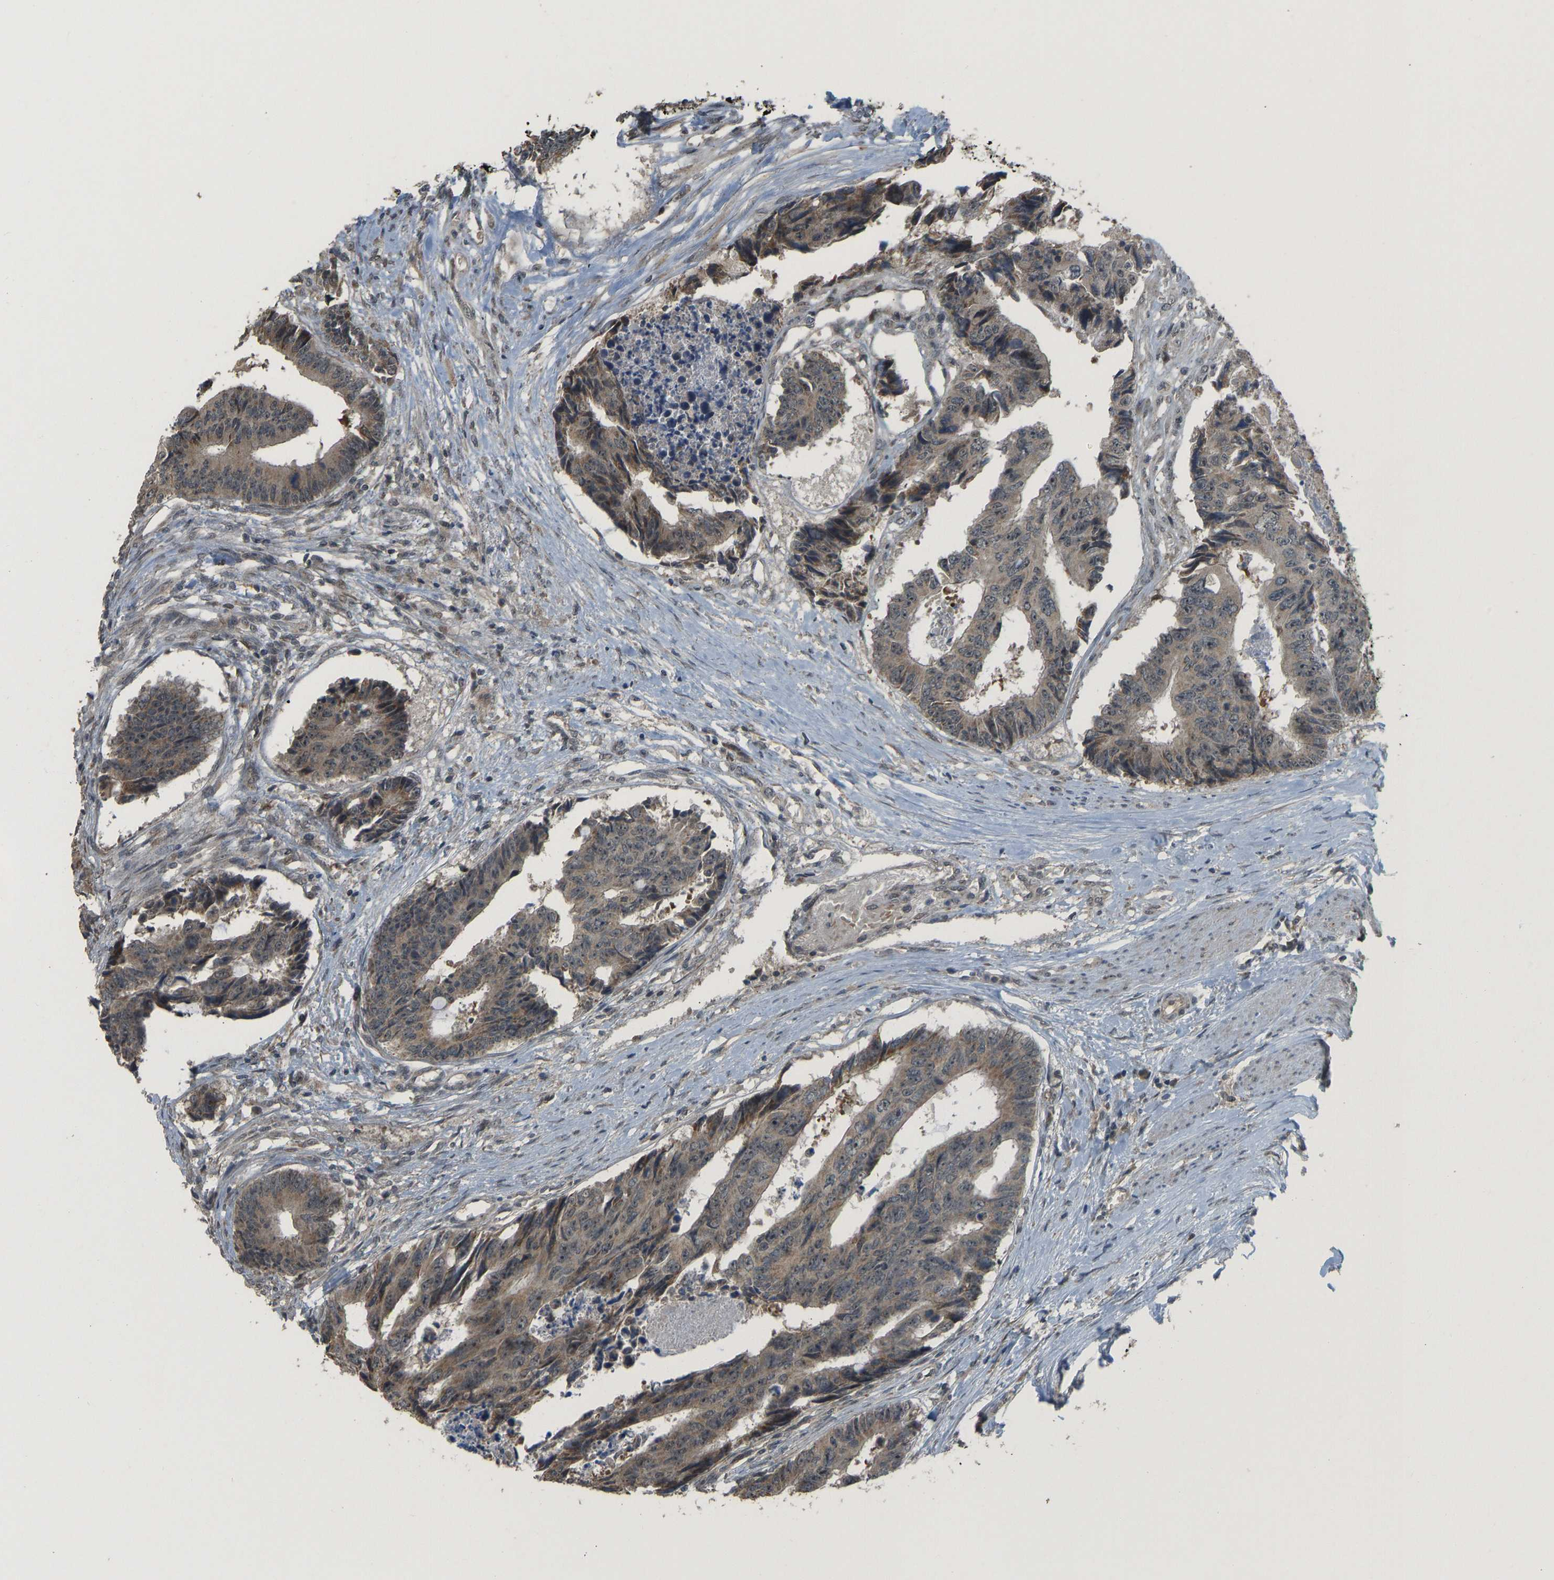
{"staining": {"intensity": "moderate", "quantity": ">75%", "location": "cytoplasmic/membranous"}, "tissue": "colorectal cancer", "cell_type": "Tumor cells", "image_type": "cancer", "snomed": [{"axis": "morphology", "description": "Adenocarcinoma, NOS"}, {"axis": "topography", "description": "Rectum"}], "caption": "Protein expression analysis of colorectal adenocarcinoma shows moderate cytoplasmic/membranous positivity in approximately >75% of tumor cells.", "gene": "ACADS", "patient": {"sex": "male", "age": 84}}